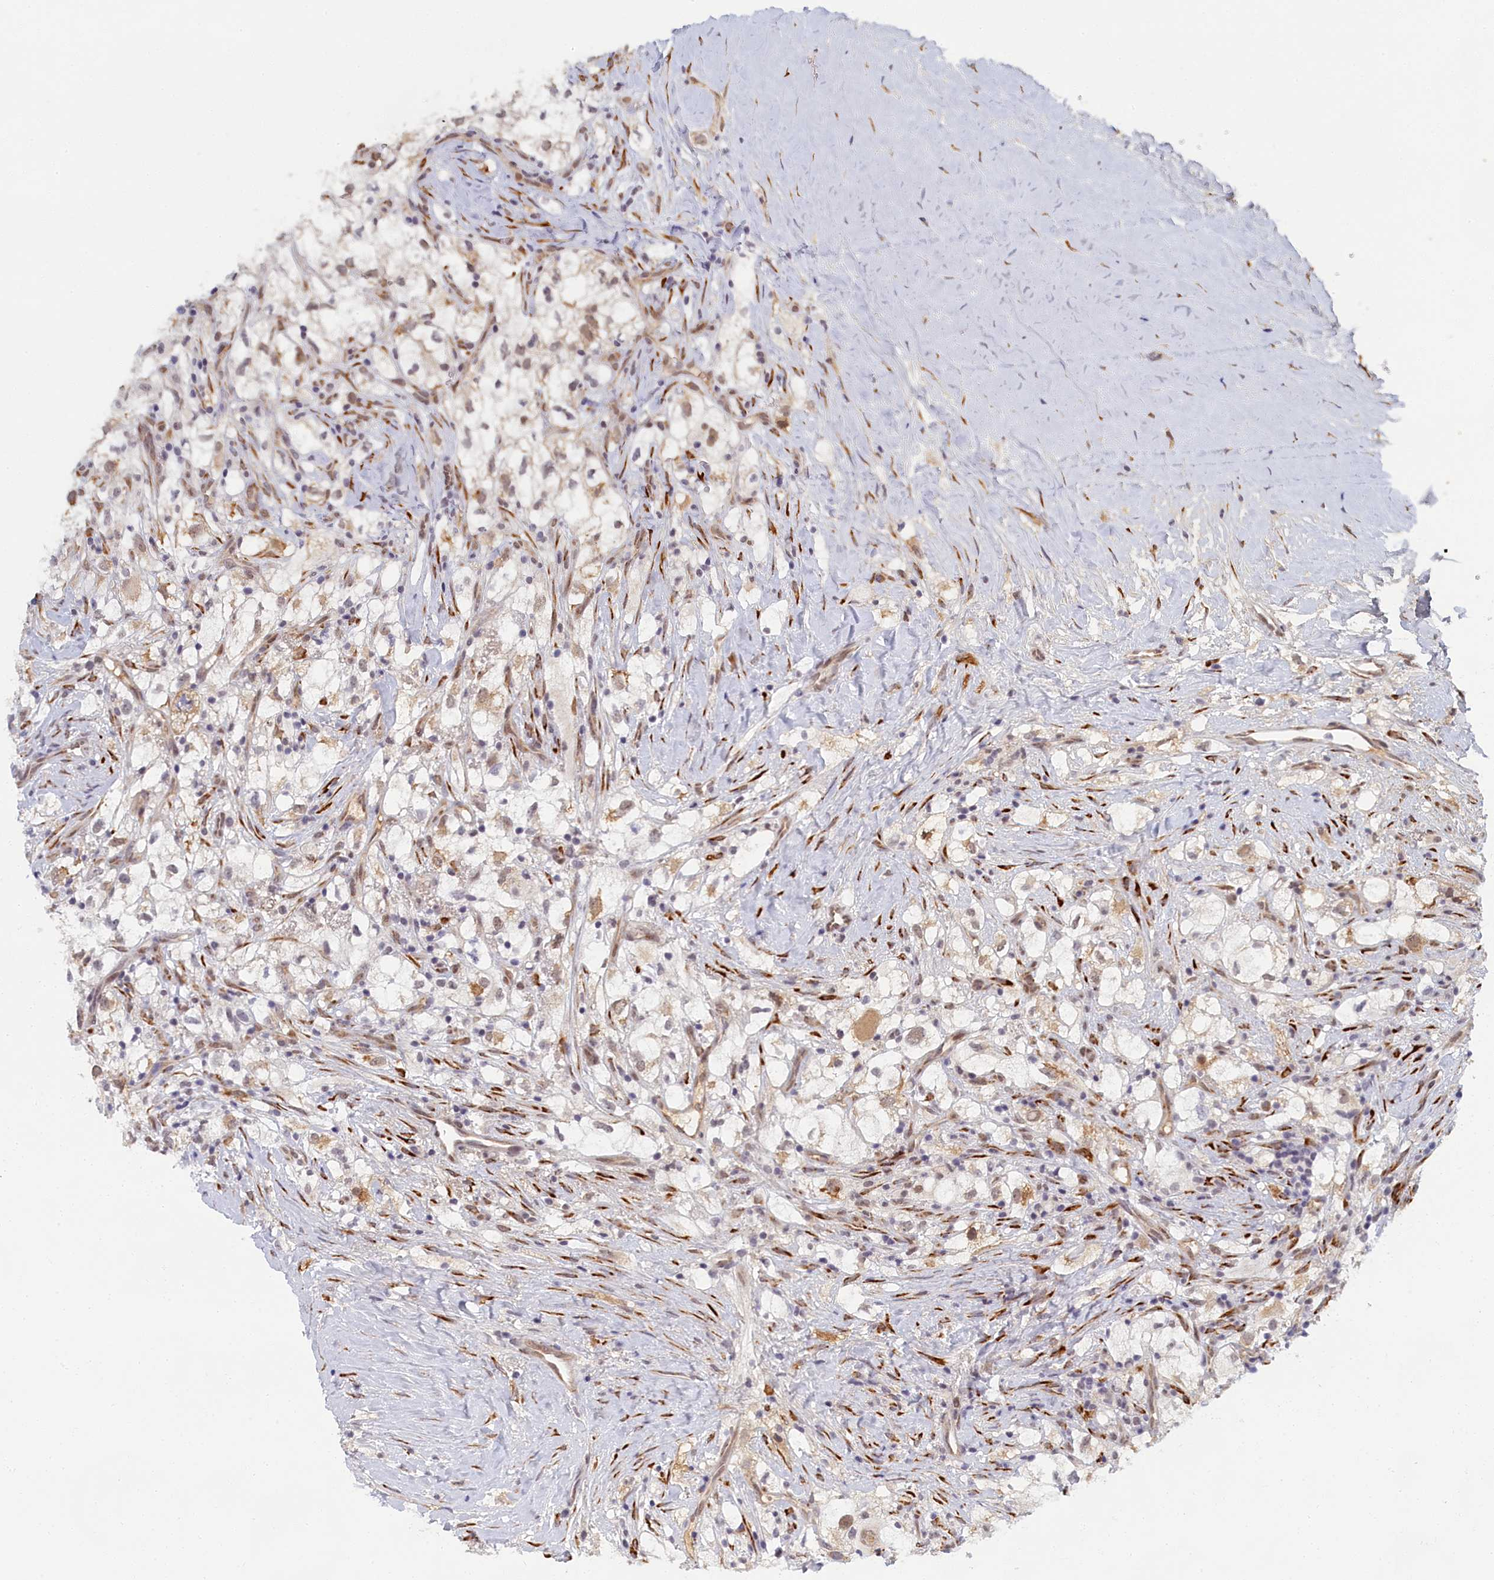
{"staining": {"intensity": "weak", "quantity": "25%-75%", "location": "nuclear"}, "tissue": "renal cancer", "cell_type": "Tumor cells", "image_type": "cancer", "snomed": [{"axis": "morphology", "description": "Adenocarcinoma, NOS"}, {"axis": "topography", "description": "Kidney"}], "caption": "High-magnification brightfield microscopy of renal adenocarcinoma stained with DAB (brown) and counterstained with hematoxylin (blue). tumor cells exhibit weak nuclear positivity is seen in about25%-75% of cells.", "gene": "DNAJC17", "patient": {"sex": "male", "age": 59}}